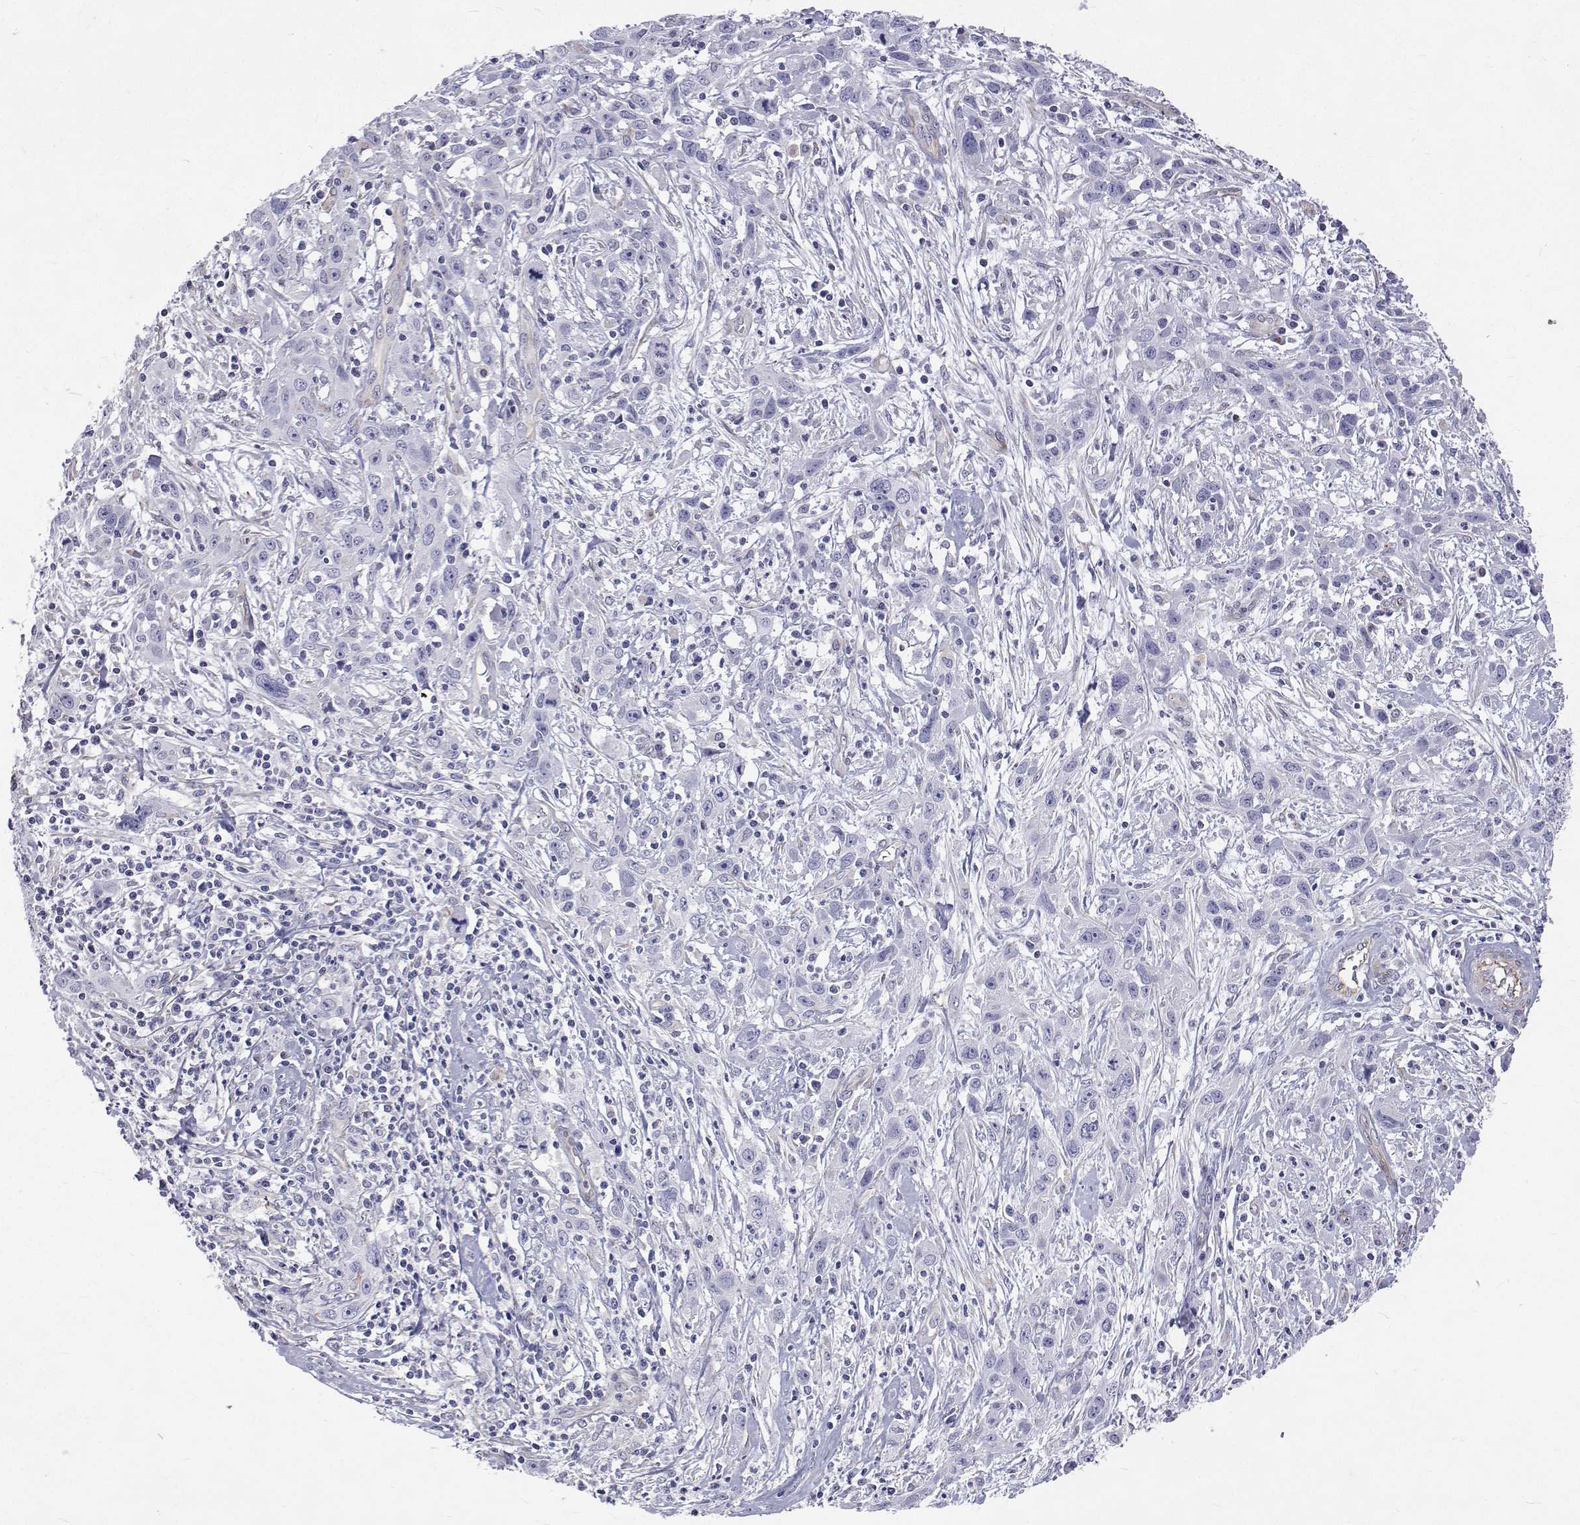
{"staining": {"intensity": "negative", "quantity": "none", "location": "none"}, "tissue": "cervical cancer", "cell_type": "Tumor cells", "image_type": "cancer", "snomed": [{"axis": "morphology", "description": "Squamous cell carcinoma, NOS"}, {"axis": "topography", "description": "Cervix"}], "caption": "Tumor cells are negative for protein expression in human cervical cancer.", "gene": "OPRPN", "patient": {"sex": "female", "age": 38}}